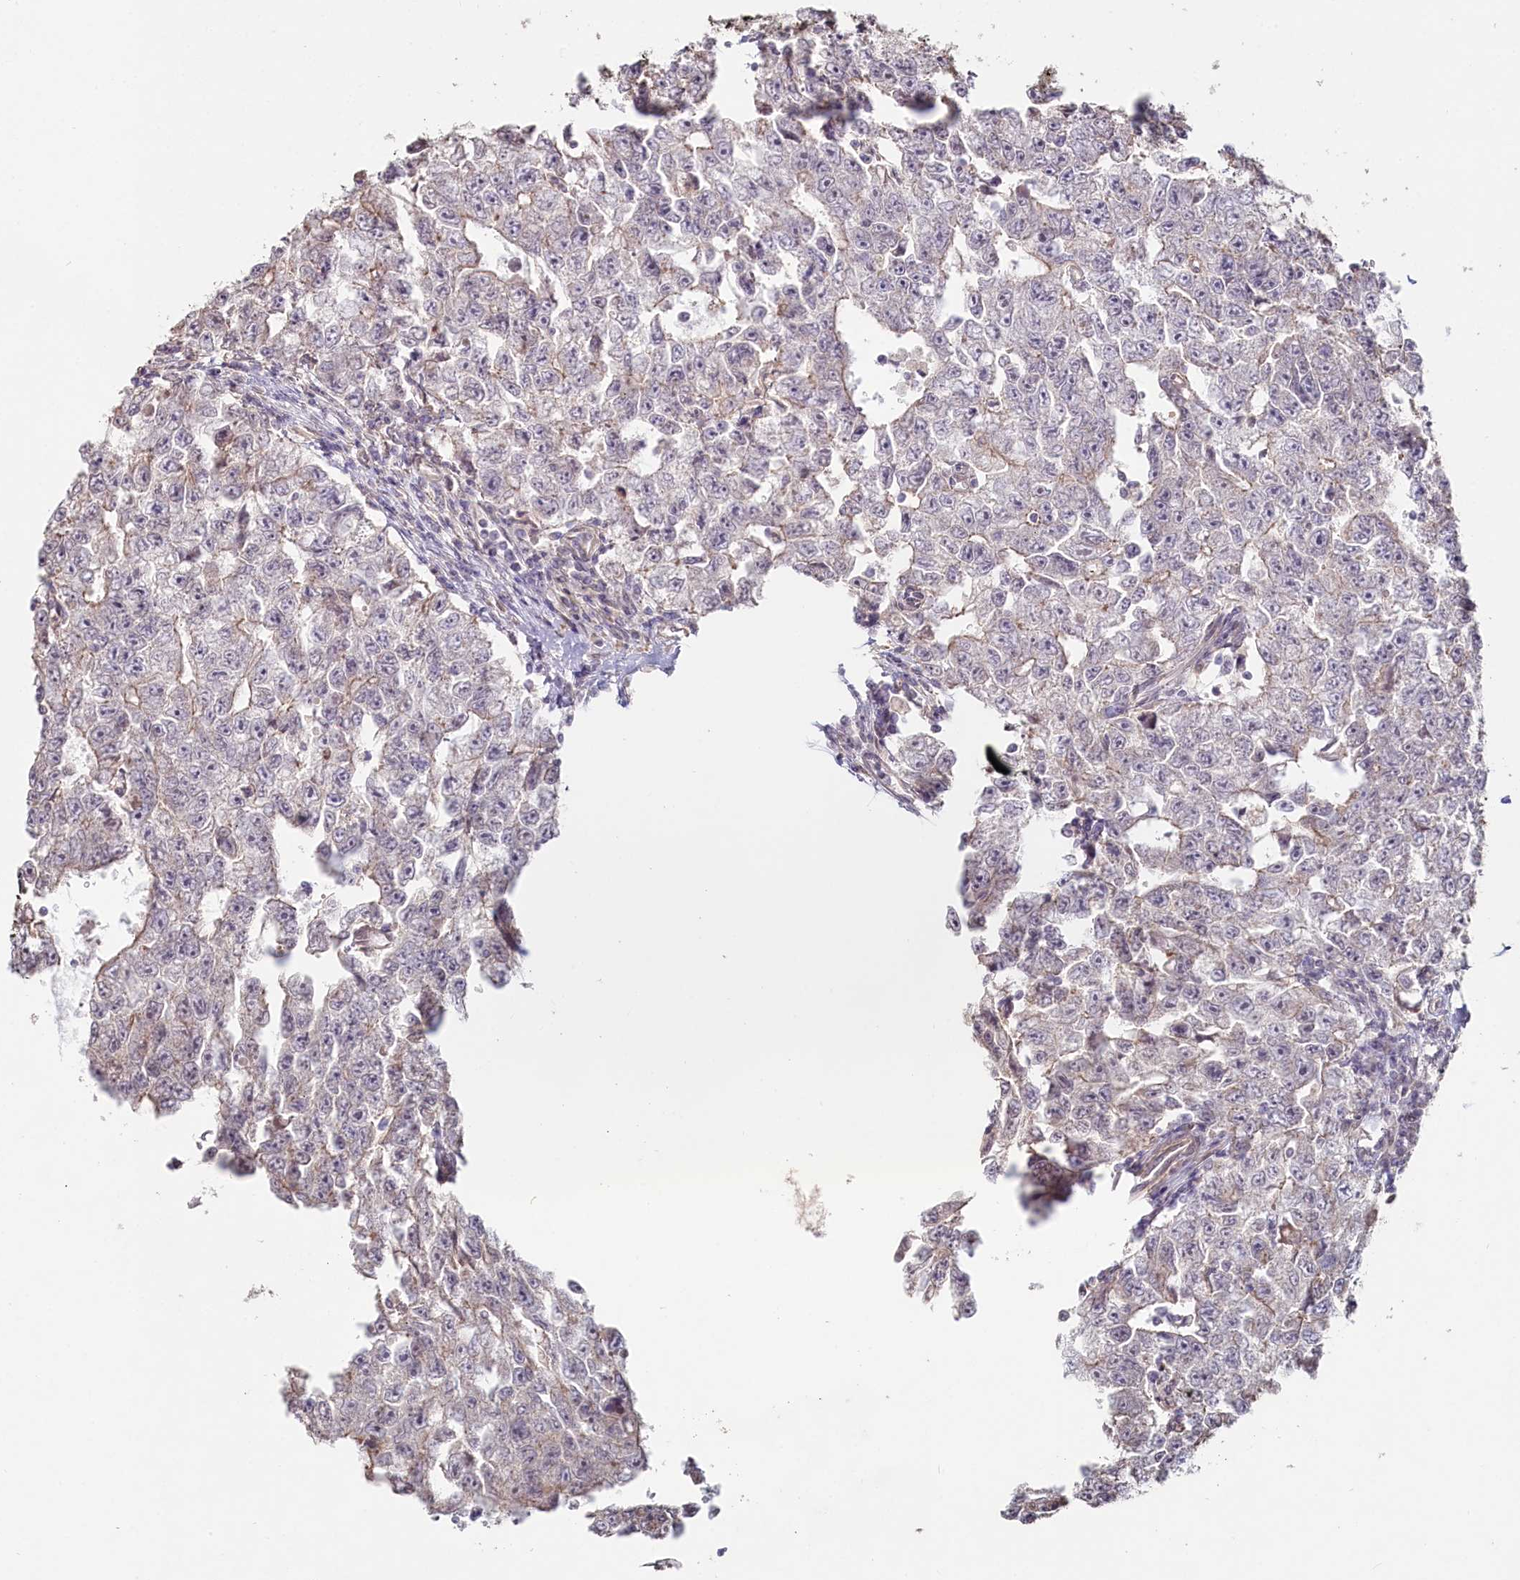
{"staining": {"intensity": "weak", "quantity": "25%-75%", "location": "cytoplasmic/membranous"}, "tissue": "testis cancer", "cell_type": "Tumor cells", "image_type": "cancer", "snomed": [{"axis": "morphology", "description": "Carcinoma, Embryonal, NOS"}, {"axis": "topography", "description": "Testis"}], "caption": "DAB (3,3'-diaminobenzidine) immunohistochemical staining of human testis cancer (embryonal carcinoma) shows weak cytoplasmic/membranous protein positivity in approximately 25%-75% of tumor cells.", "gene": "TCHP", "patient": {"sex": "male", "age": 17}}